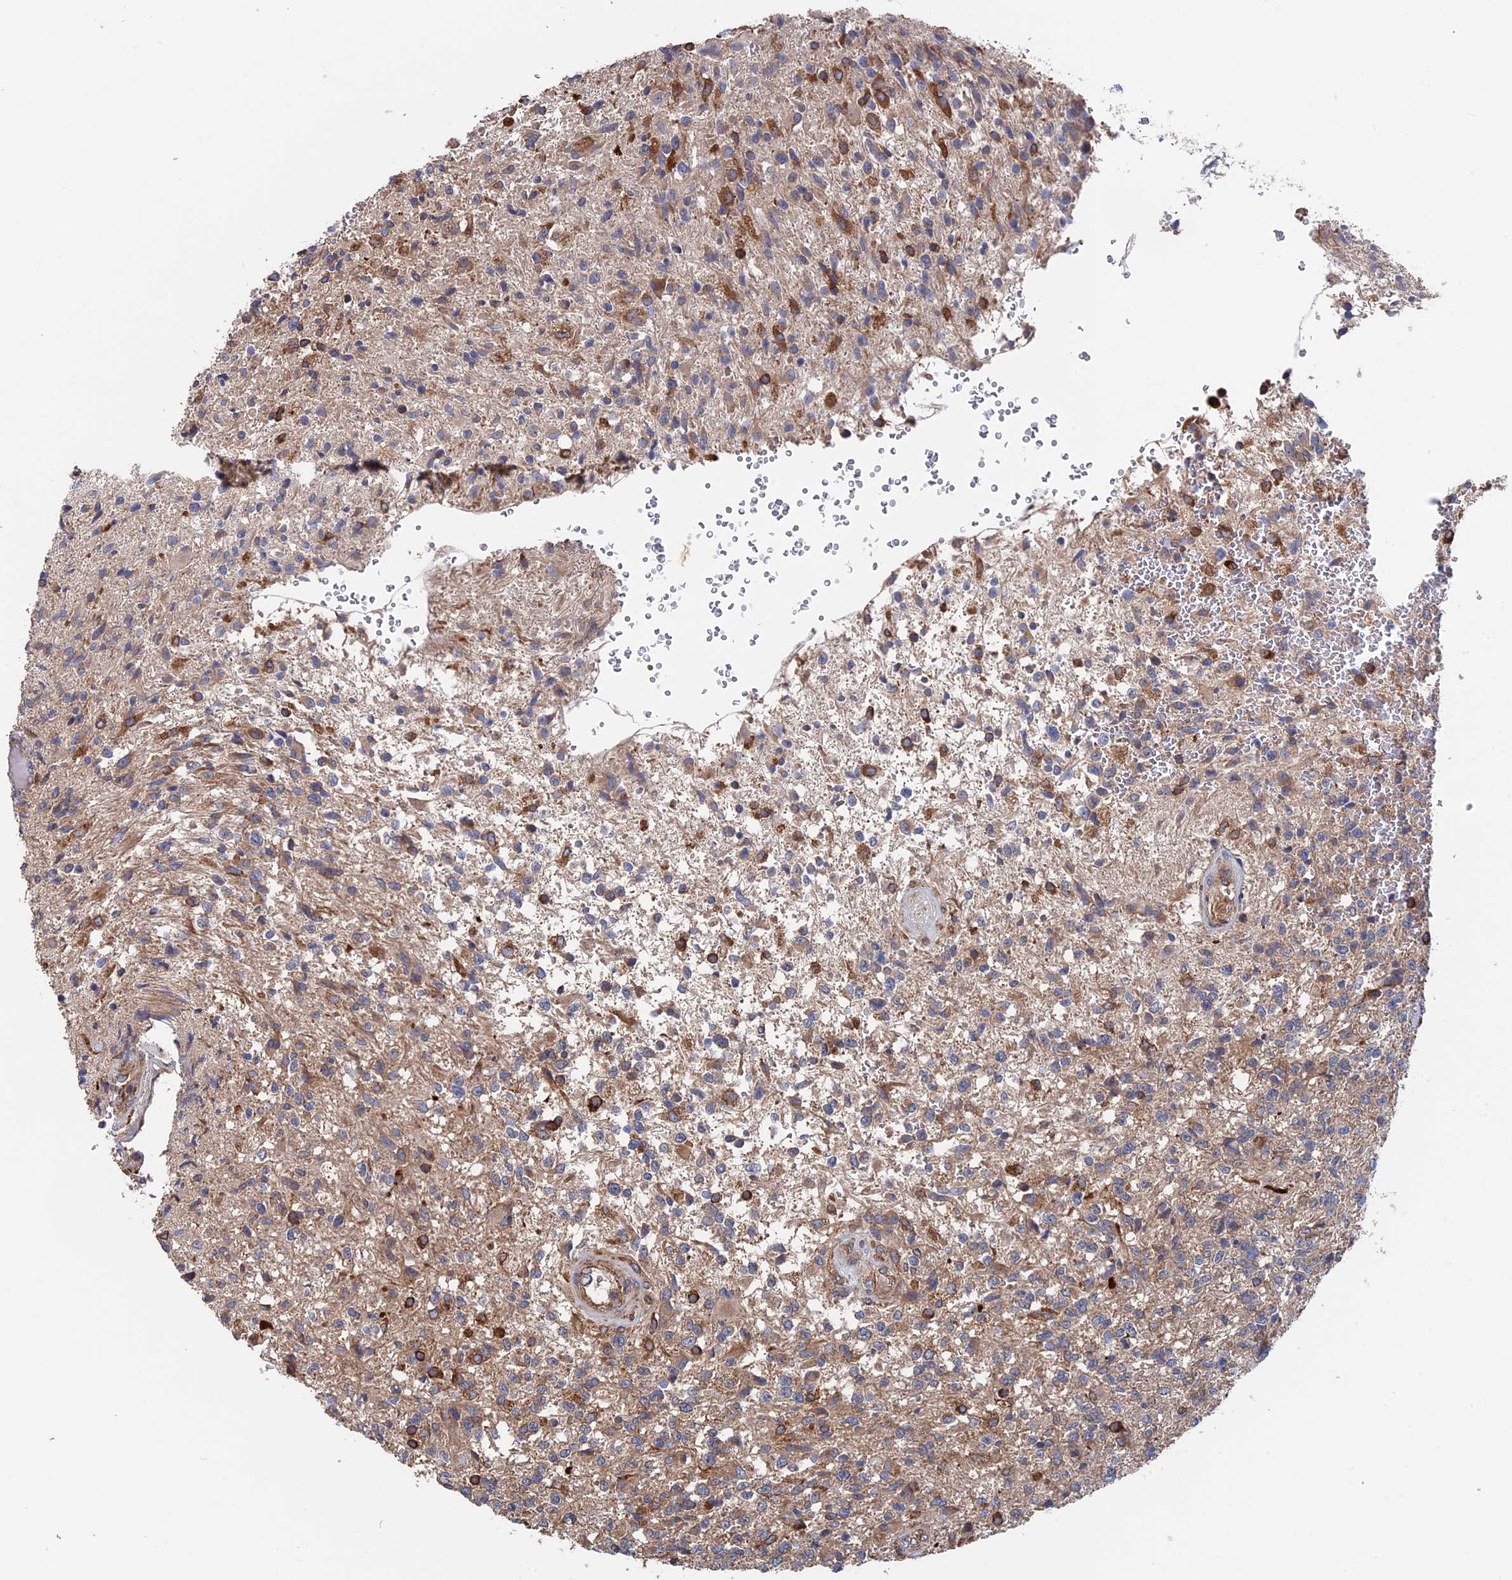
{"staining": {"intensity": "moderate", "quantity": "<25%", "location": "cytoplasmic/membranous"}, "tissue": "glioma", "cell_type": "Tumor cells", "image_type": "cancer", "snomed": [{"axis": "morphology", "description": "Glioma, malignant, High grade"}, {"axis": "topography", "description": "Brain"}], "caption": "Glioma stained with a protein marker reveals moderate staining in tumor cells.", "gene": "DNAJC3", "patient": {"sex": "male", "age": 56}}